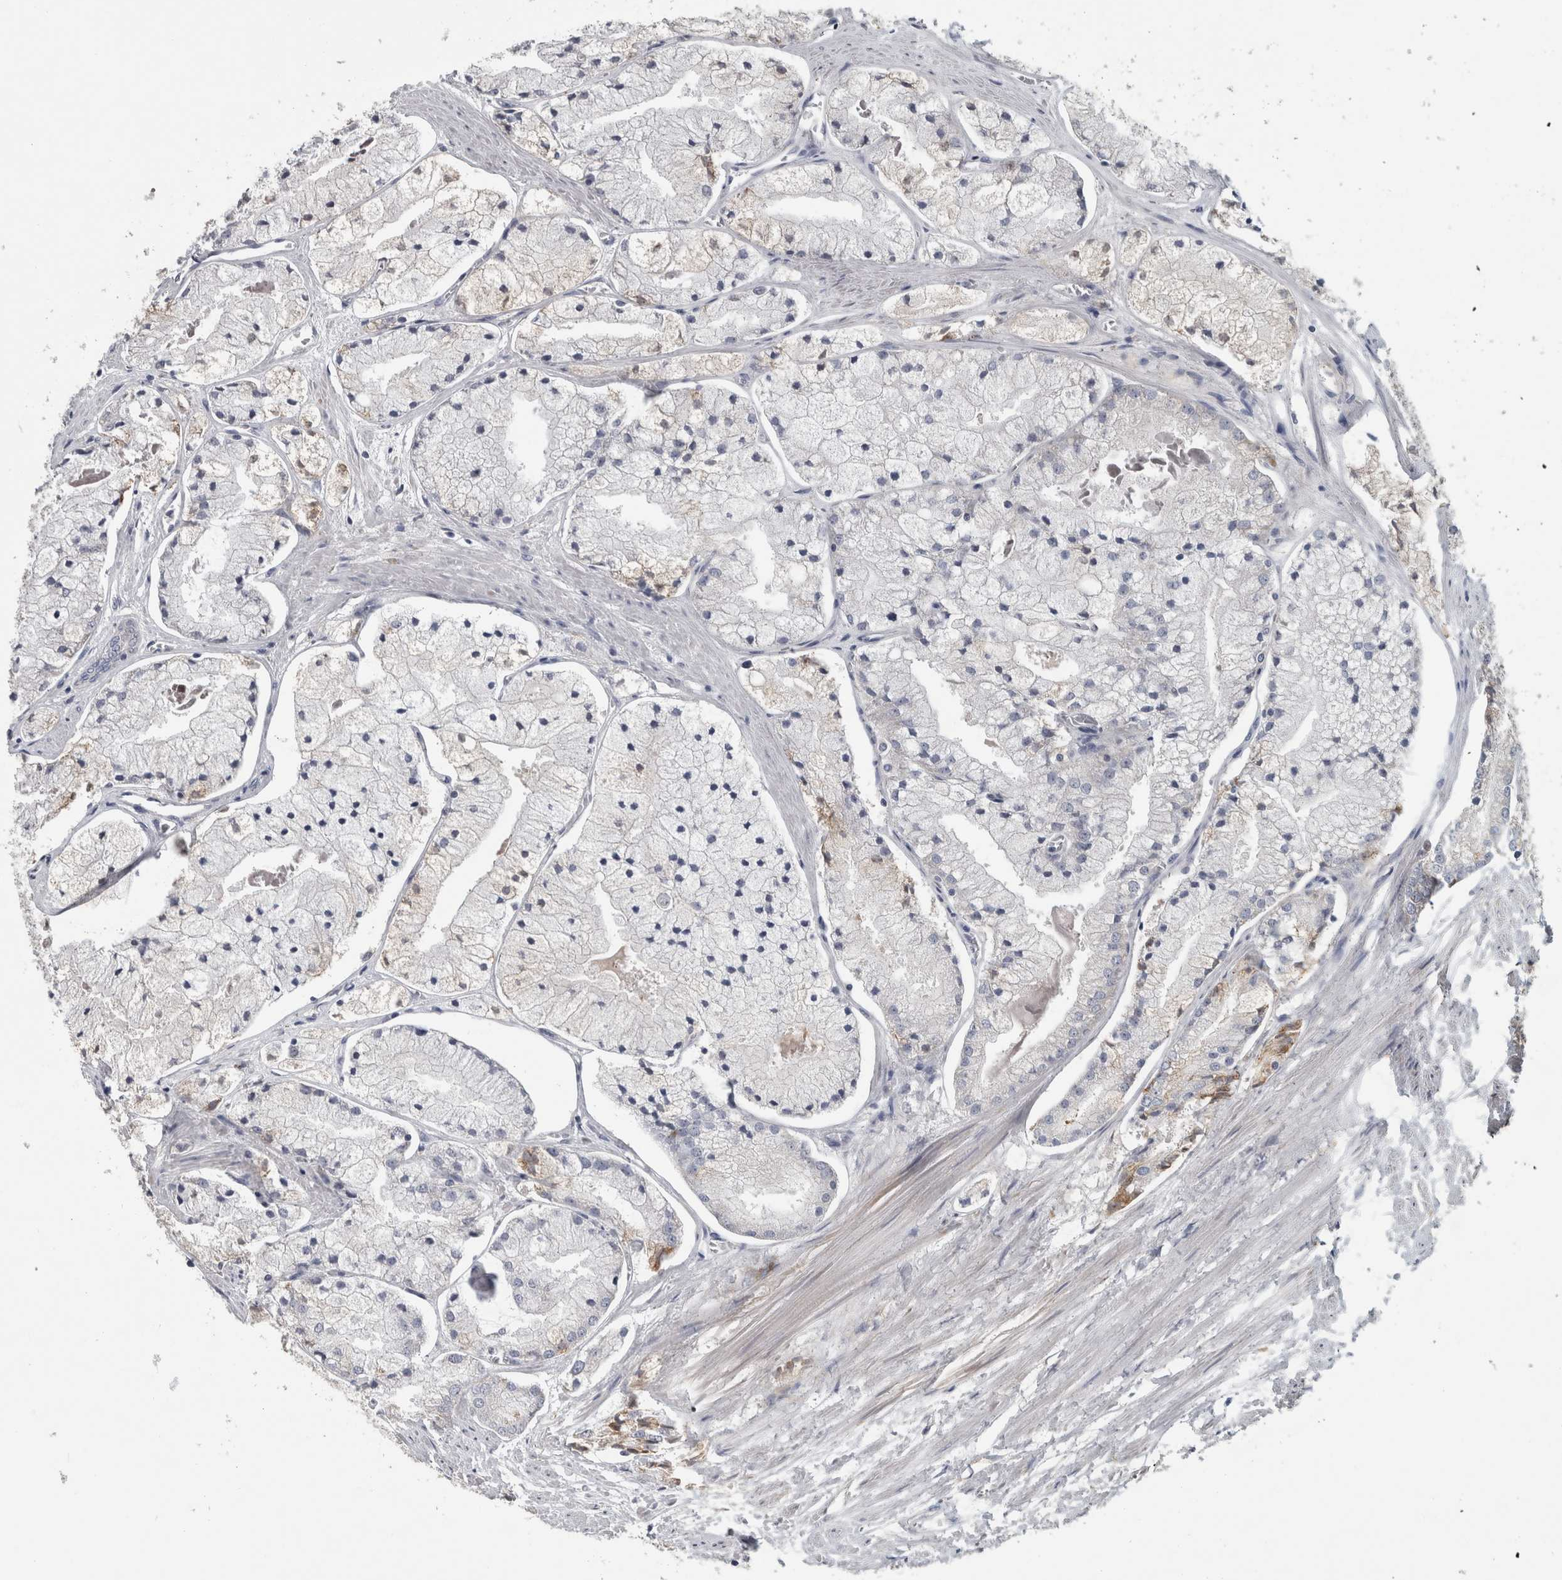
{"staining": {"intensity": "negative", "quantity": "none", "location": "none"}, "tissue": "prostate cancer", "cell_type": "Tumor cells", "image_type": "cancer", "snomed": [{"axis": "morphology", "description": "Adenocarcinoma, High grade"}, {"axis": "topography", "description": "Prostate"}], "caption": "IHC image of neoplastic tissue: prostate cancer stained with DAB shows no significant protein positivity in tumor cells.", "gene": "ATXN2", "patient": {"sex": "male", "age": 50}}